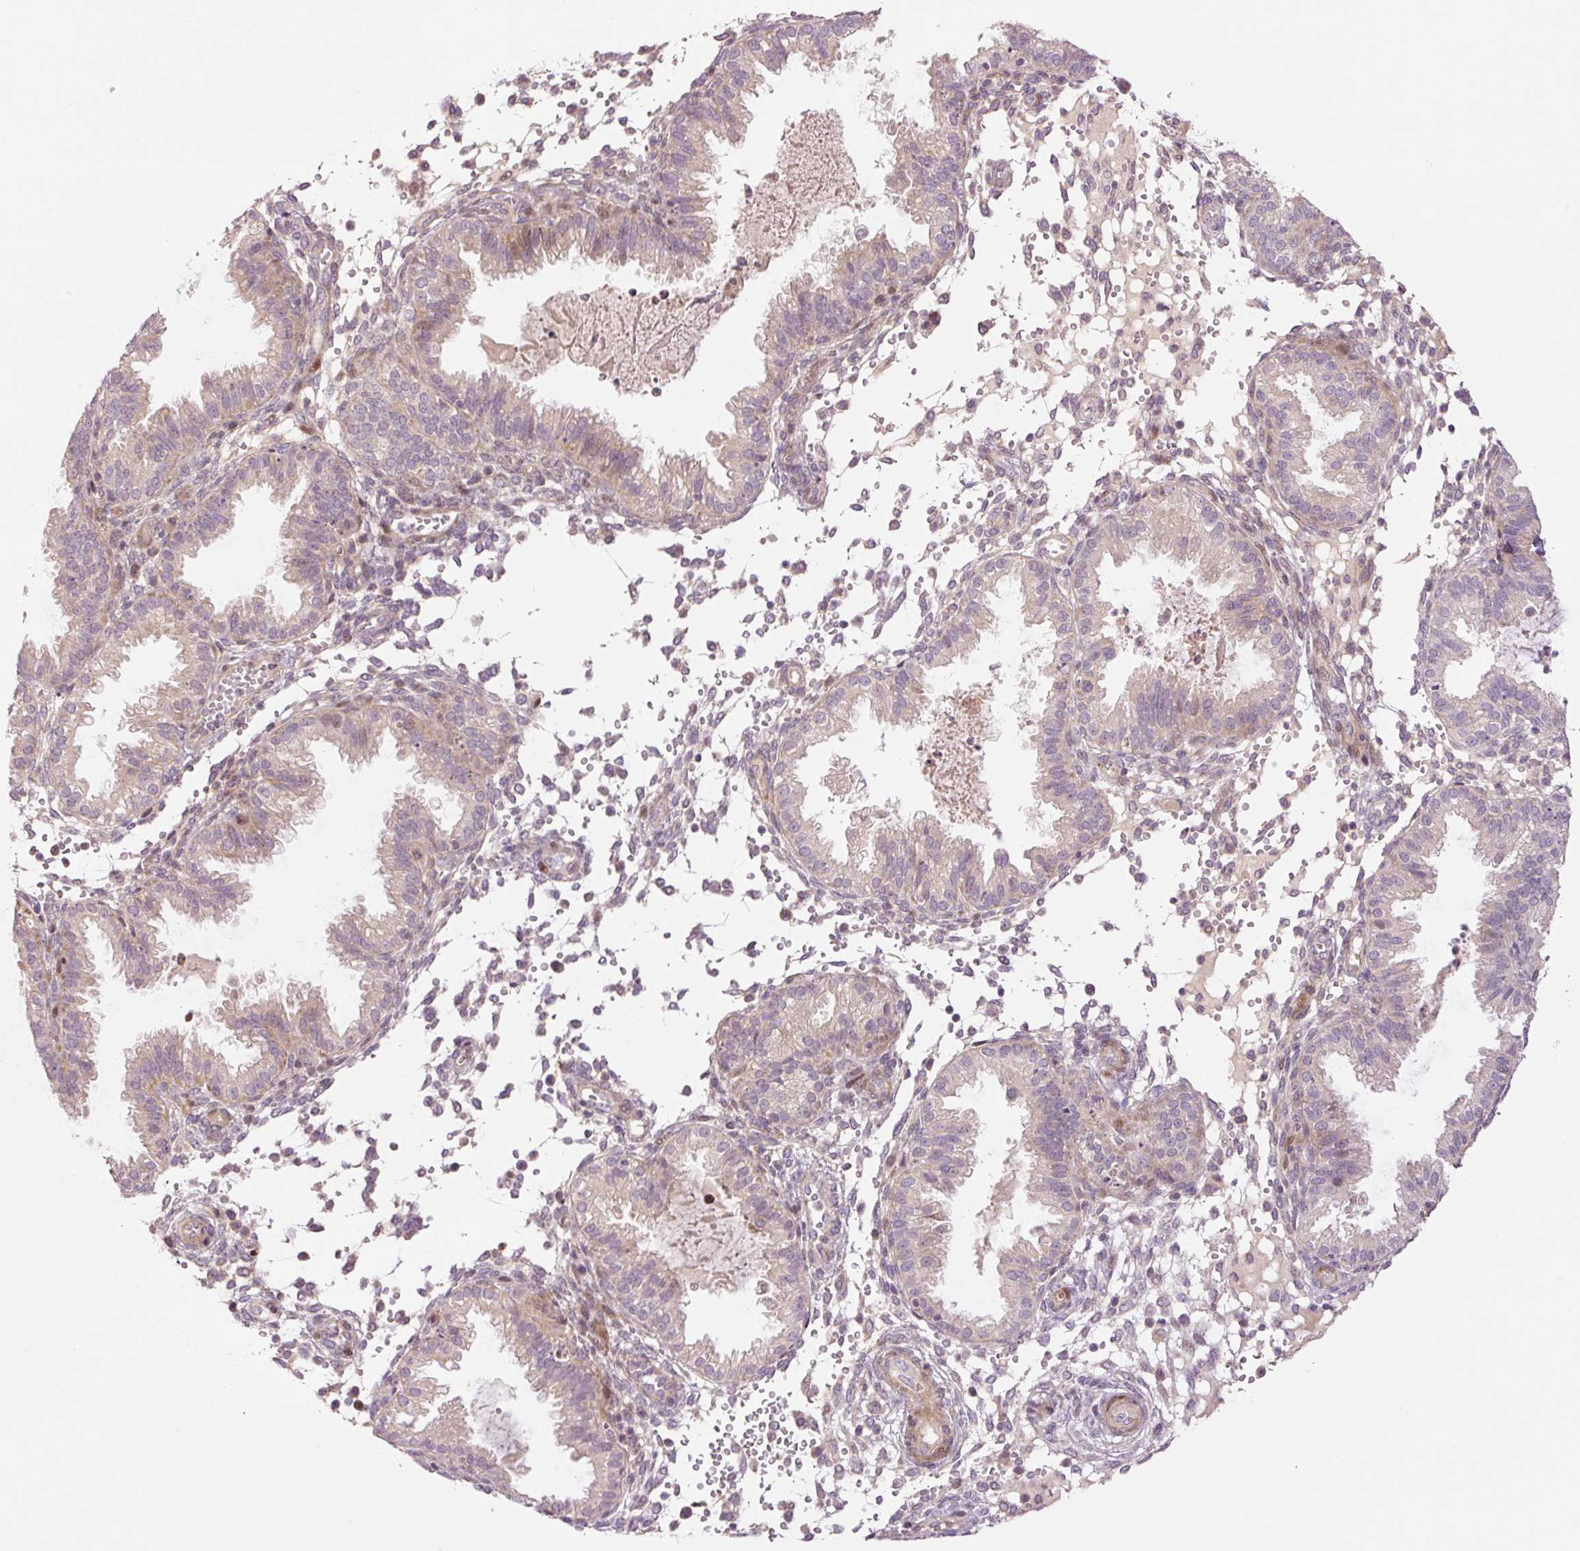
{"staining": {"intensity": "weak", "quantity": "<25%", "location": "cytoplasmic/membranous"}, "tissue": "endometrium", "cell_type": "Cells in endometrial stroma", "image_type": "normal", "snomed": [{"axis": "morphology", "description": "Normal tissue, NOS"}, {"axis": "topography", "description": "Endometrium"}], "caption": "IHC photomicrograph of normal endometrium: human endometrium stained with DAB reveals no significant protein expression in cells in endometrial stroma. Nuclei are stained in blue.", "gene": "SLC29A3", "patient": {"sex": "female", "age": 33}}